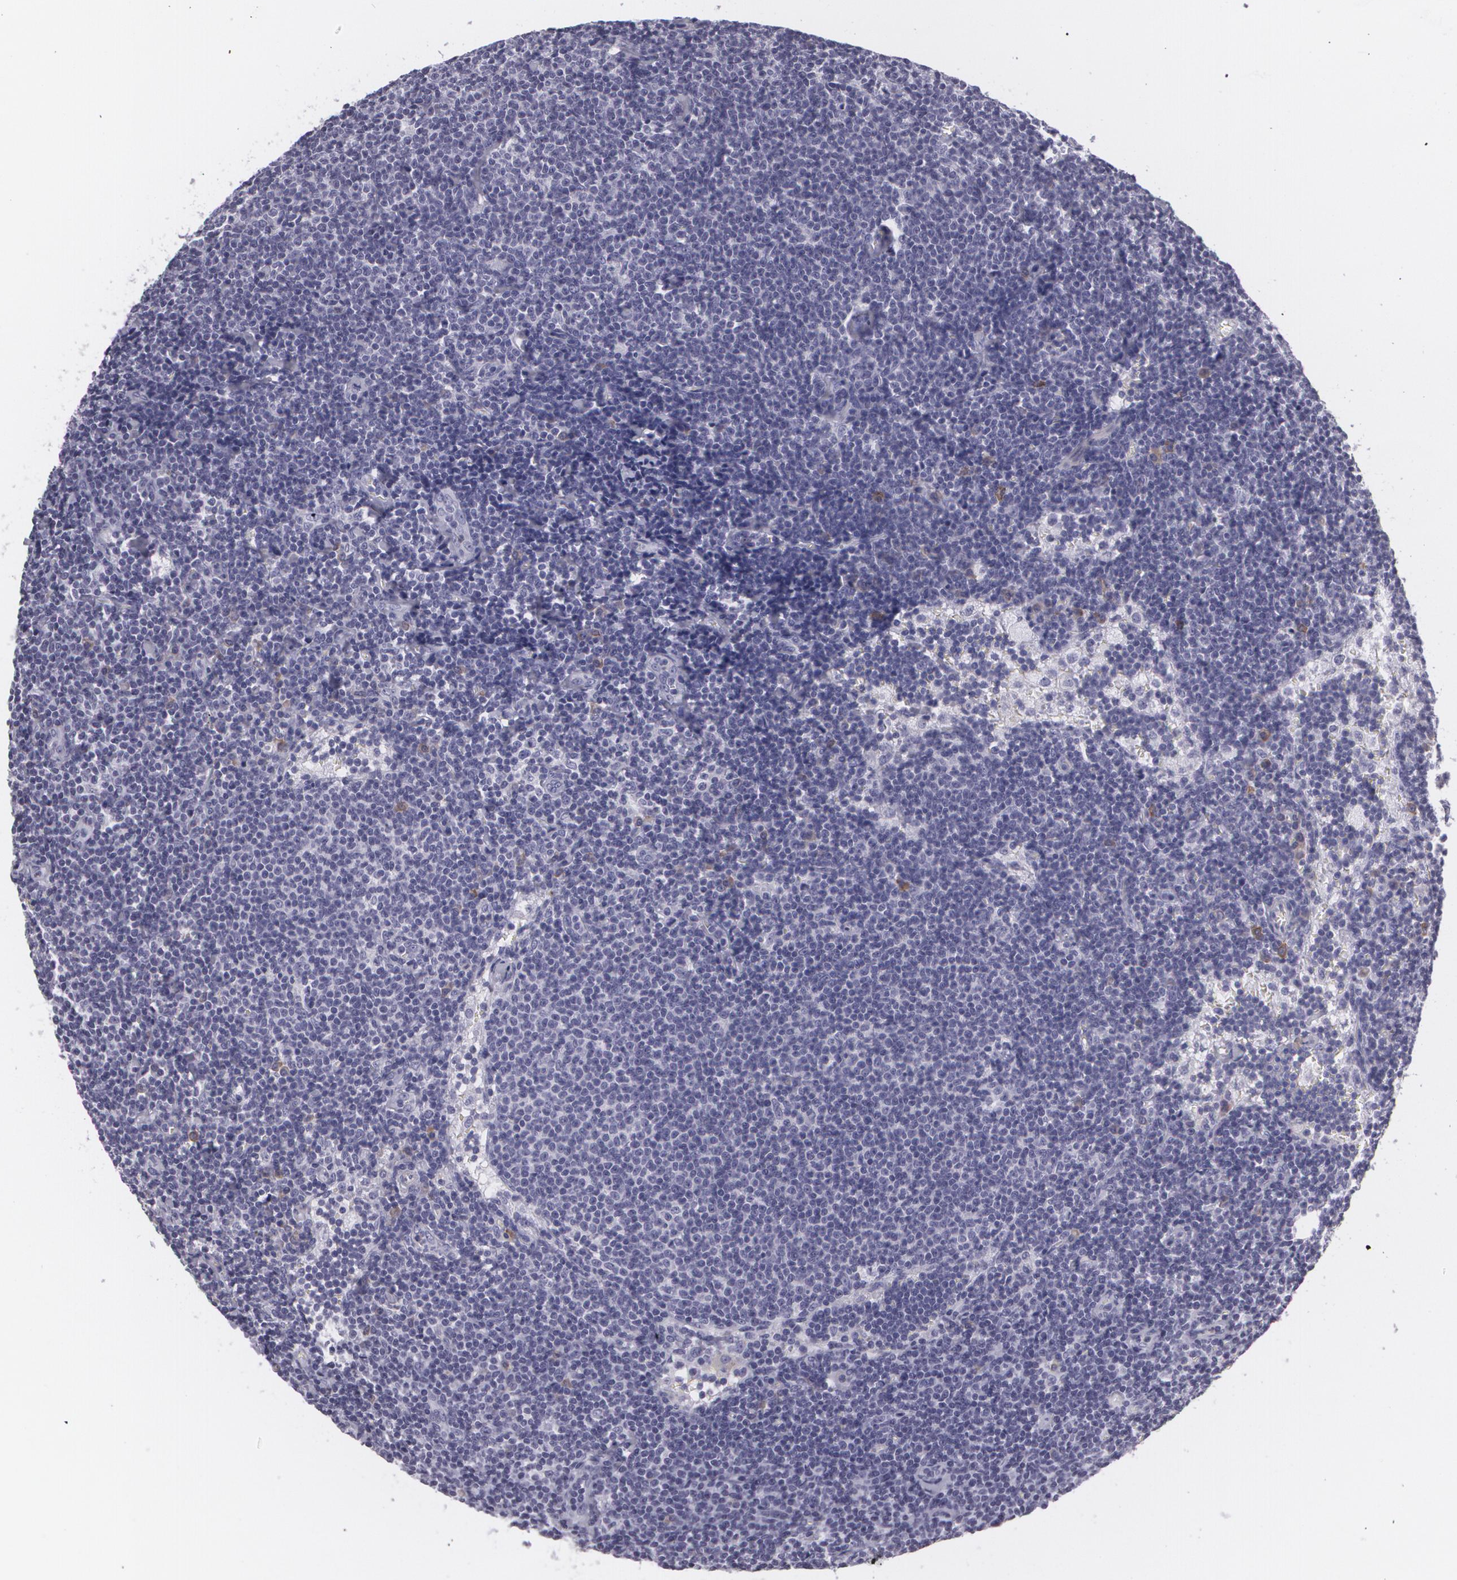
{"staining": {"intensity": "negative", "quantity": "none", "location": "none"}, "tissue": "lymphoma", "cell_type": "Tumor cells", "image_type": "cancer", "snomed": [{"axis": "morphology", "description": "Malignant lymphoma, non-Hodgkin's type, Low grade"}, {"axis": "topography", "description": "Lymph node"}], "caption": "Image shows no protein staining in tumor cells of lymphoma tissue.", "gene": "MAP2", "patient": {"sex": "male", "age": 65}}